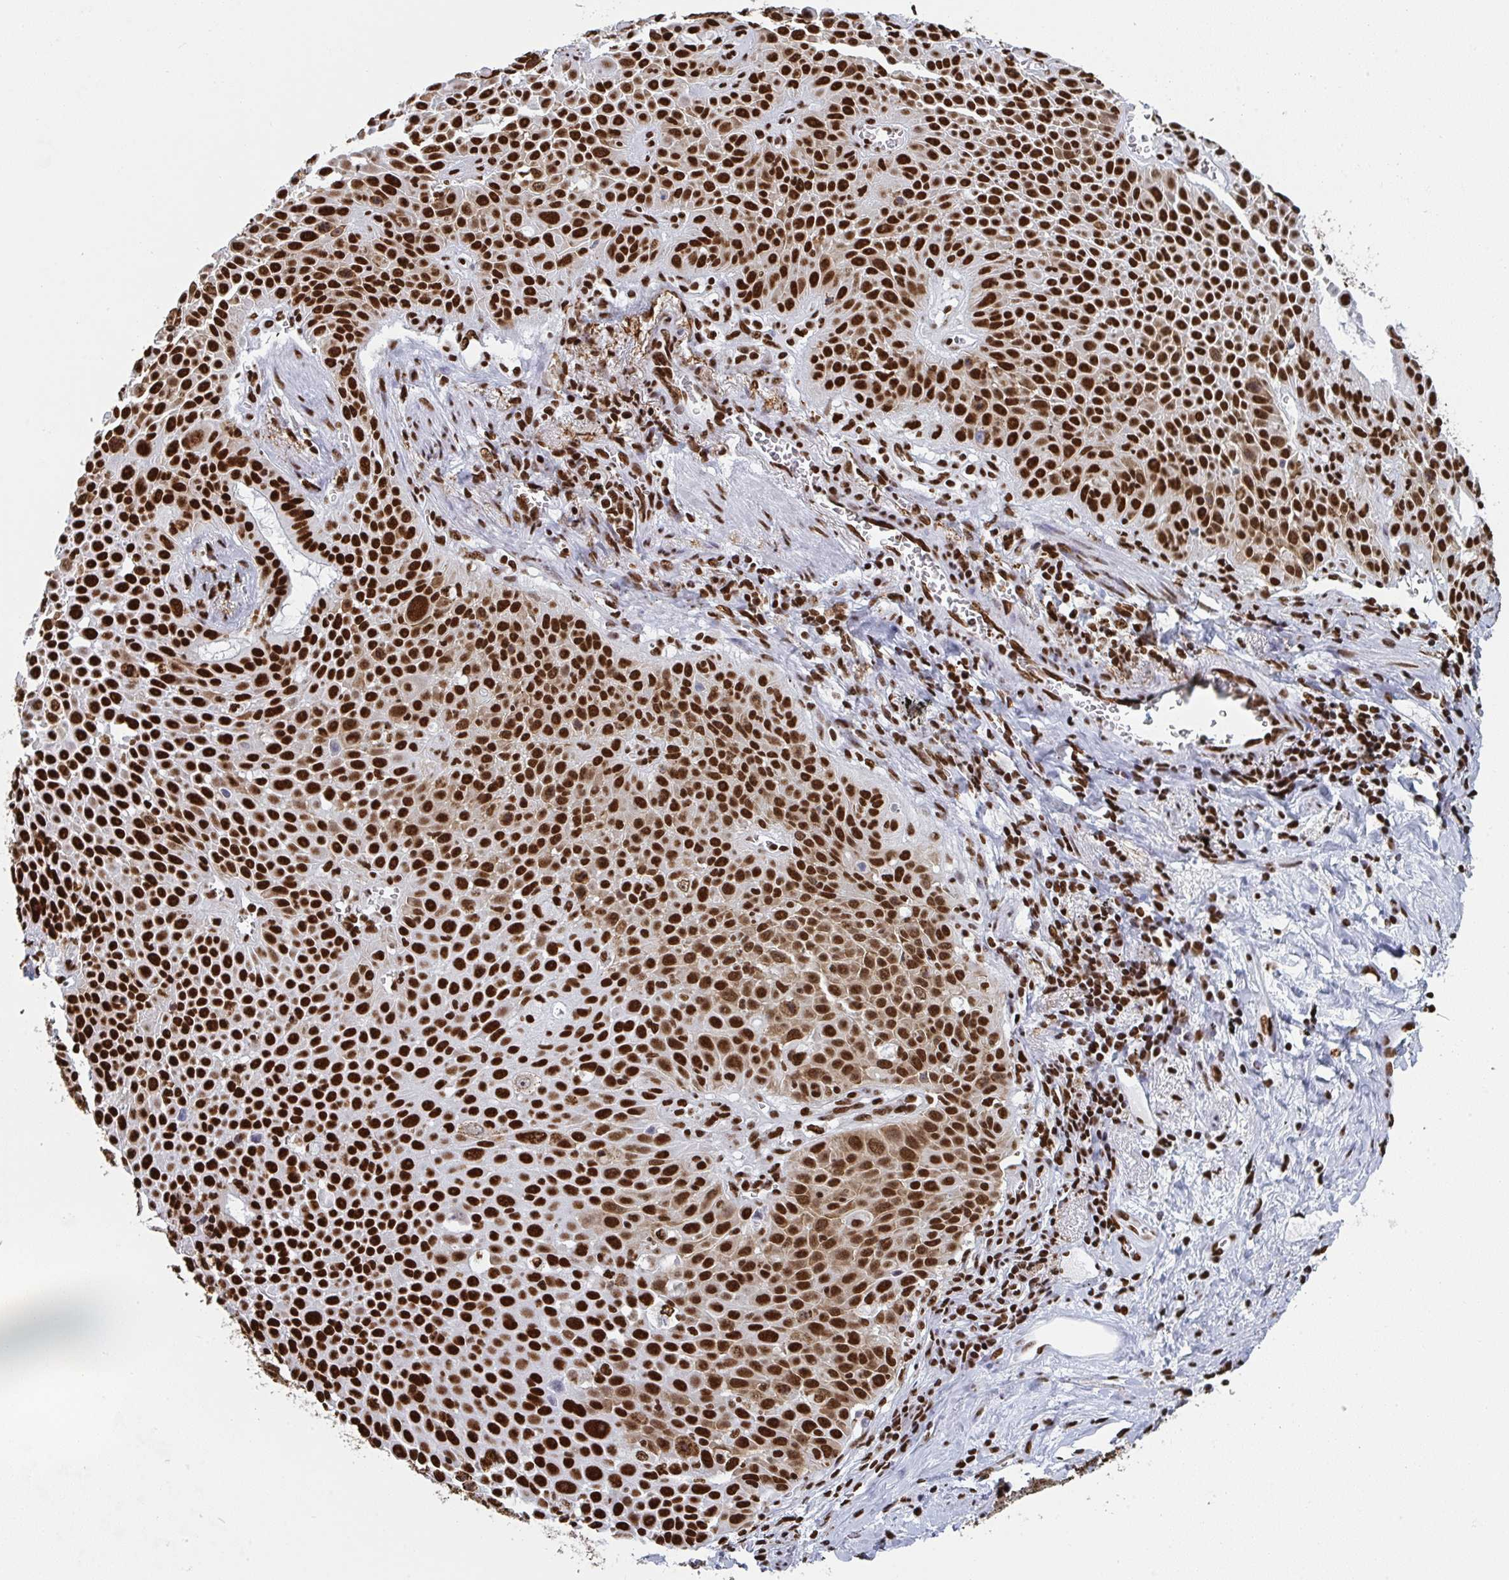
{"staining": {"intensity": "strong", "quantity": ">75%", "location": "nuclear"}, "tissue": "lung cancer", "cell_type": "Tumor cells", "image_type": "cancer", "snomed": [{"axis": "morphology", "description": "Squamous cell carcinoma, NOS"}, {"axis": "morphology", "description": "Squamous cell carcinoma, metastatic, NOS"}, {"axis": "topography", "description": "Lymph node"}, {"axis": "topography", "description": "Lung"}], "caption": "Immunohistochemistry staining of lung cancer (metastatic squamous cell carcinoma), which shows high levels of strong nuclear positivity in approximately >75% of tumor cells indicating strong nuclear protein staining. The staining was performed using DAB (3,3'-diaminobenzidine) (brown) for protein detection and nuclei were counterstained in hematoxylin (blue).", "gene": "GAR1", "patient": {"sex": "female", "age": 62}}